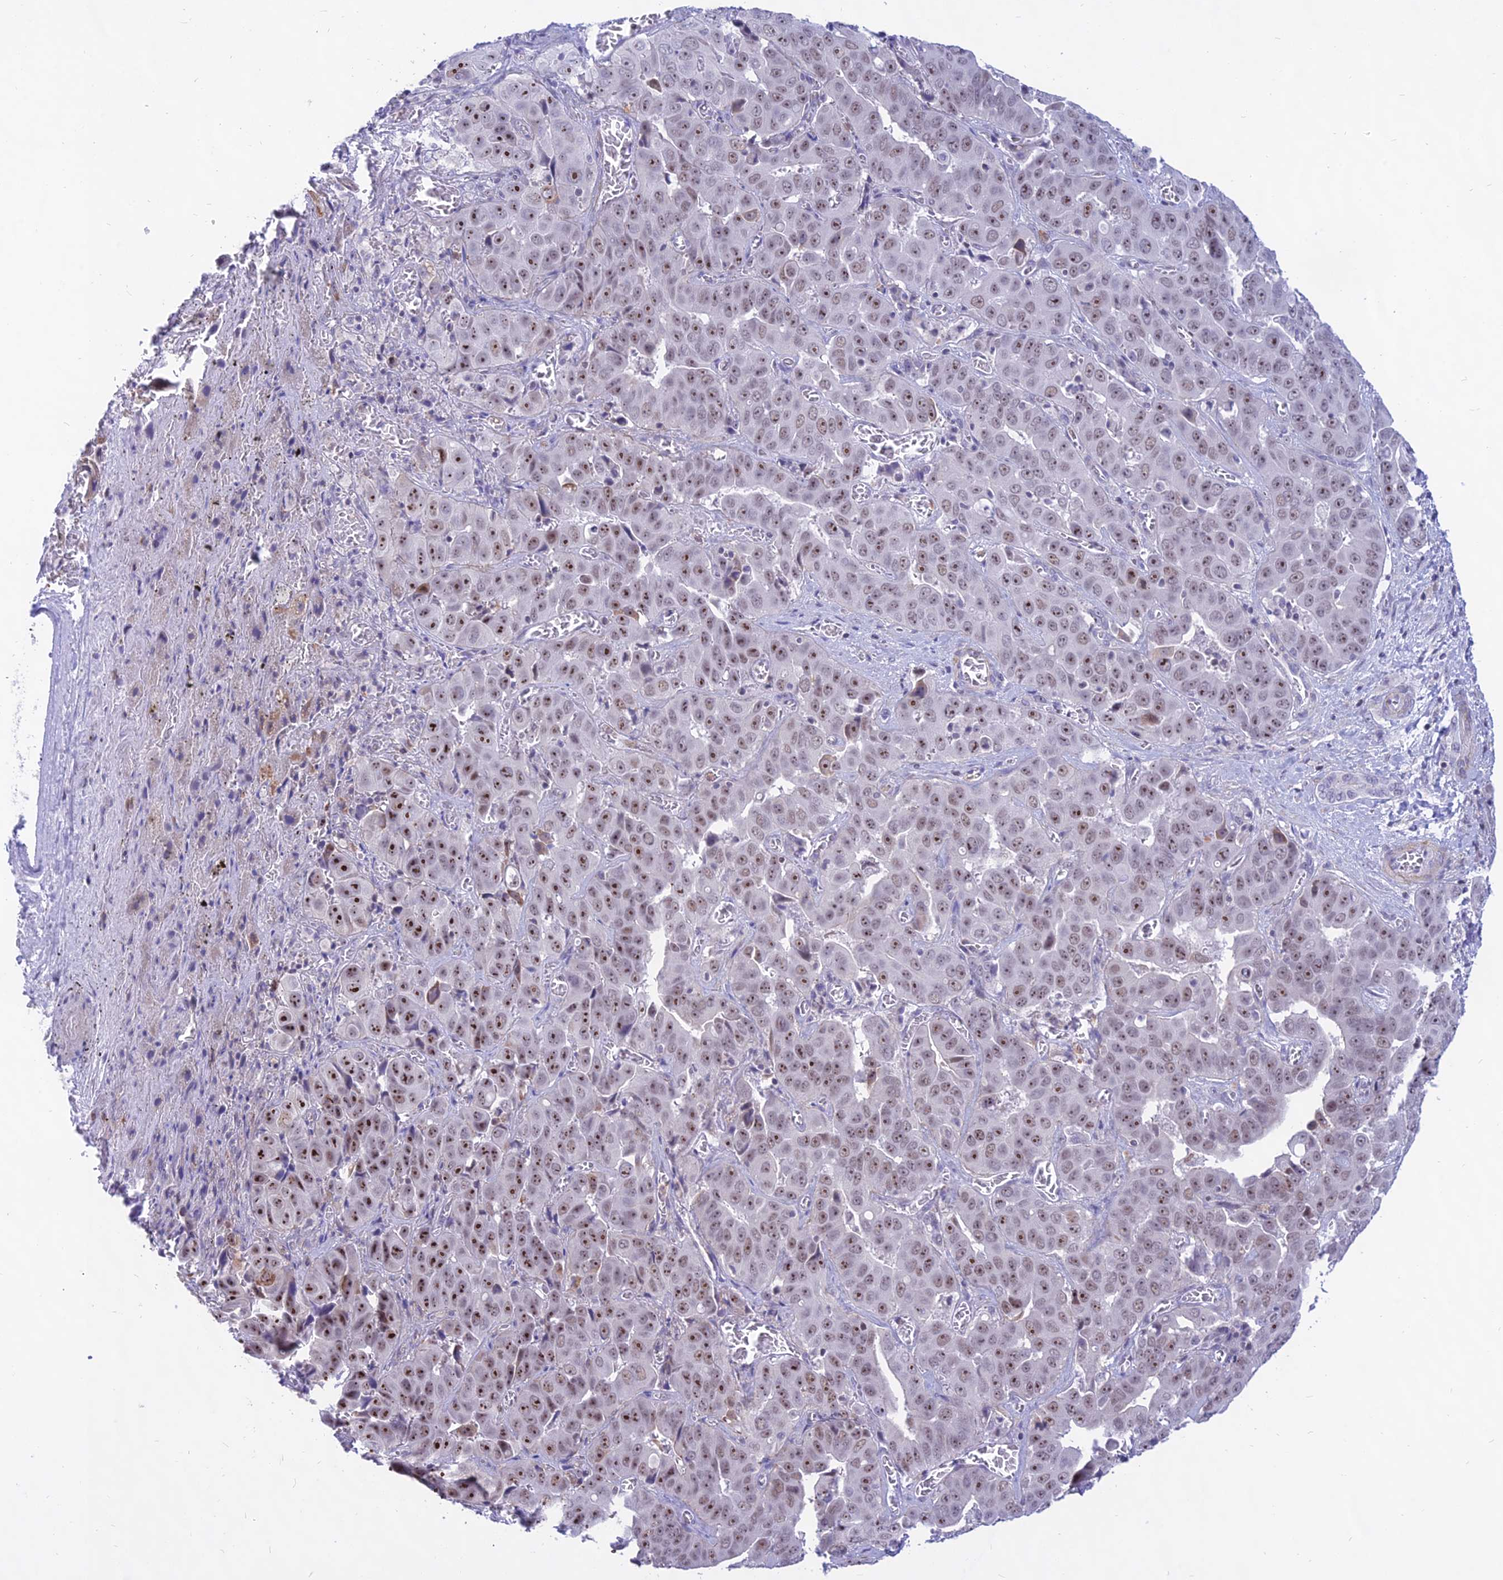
{"staining": {"intensity": "strong", "quantity": "25%-75%", "location": "nuclear"}, "tissue": "liver cancer", "cell_type": "Tumor cells", "image_type": "cancer", "snomed": [{"axis": "morphology", "description": "Cholangiocarcinoma"}, {"axis": "topography", "description": "Liver"}], "caption": "Strong nuclear positivity is present in about 25%-75% of tumor cells in liver cancer (cholangiocarcinoma).", "gene": "KRR1", "patient": {"sex": "female", "age": 52}}